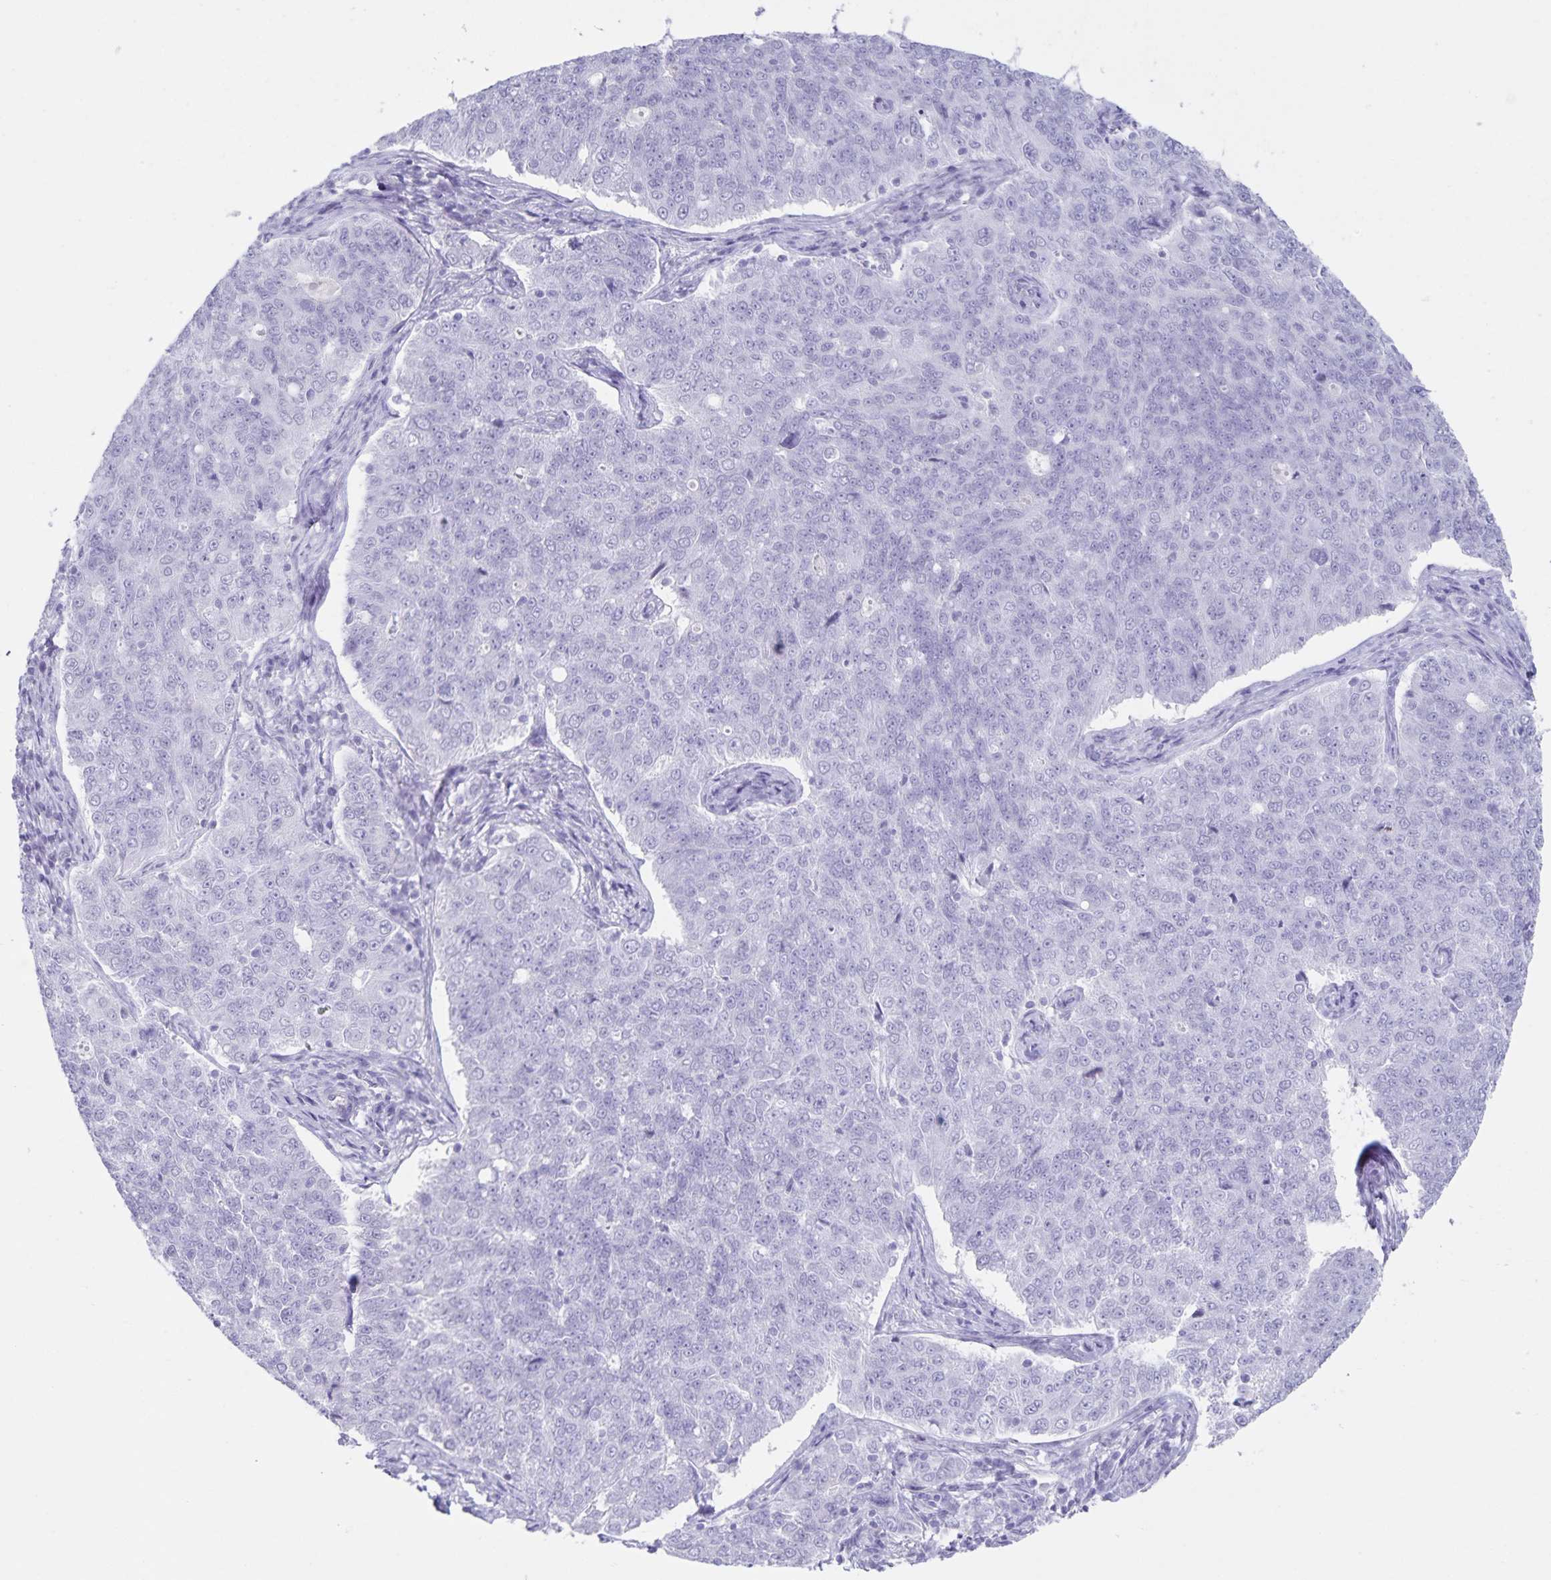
{"staining": {"intensity": "negative", "quantity": "none", "location": "none"}, "tissue": "endometrial cancer", "cell_type": "Tumor cells", "image_type": "cancer", "snomed": [{"axis": "morphology", "description": "Adenocarcinoma, NOS"}, {"axis": "topography", "description": "Endometrium"}], "caption": "A photomicrograph of endometrial cancer (adenocarcinoma) stained for a protein shows no brown staining in tumor cells. (DAB immunohistochemistry with hematoxylin counter stain).", "gene": "C11orf42", "patient": {"sex": "female", "age": 43}}